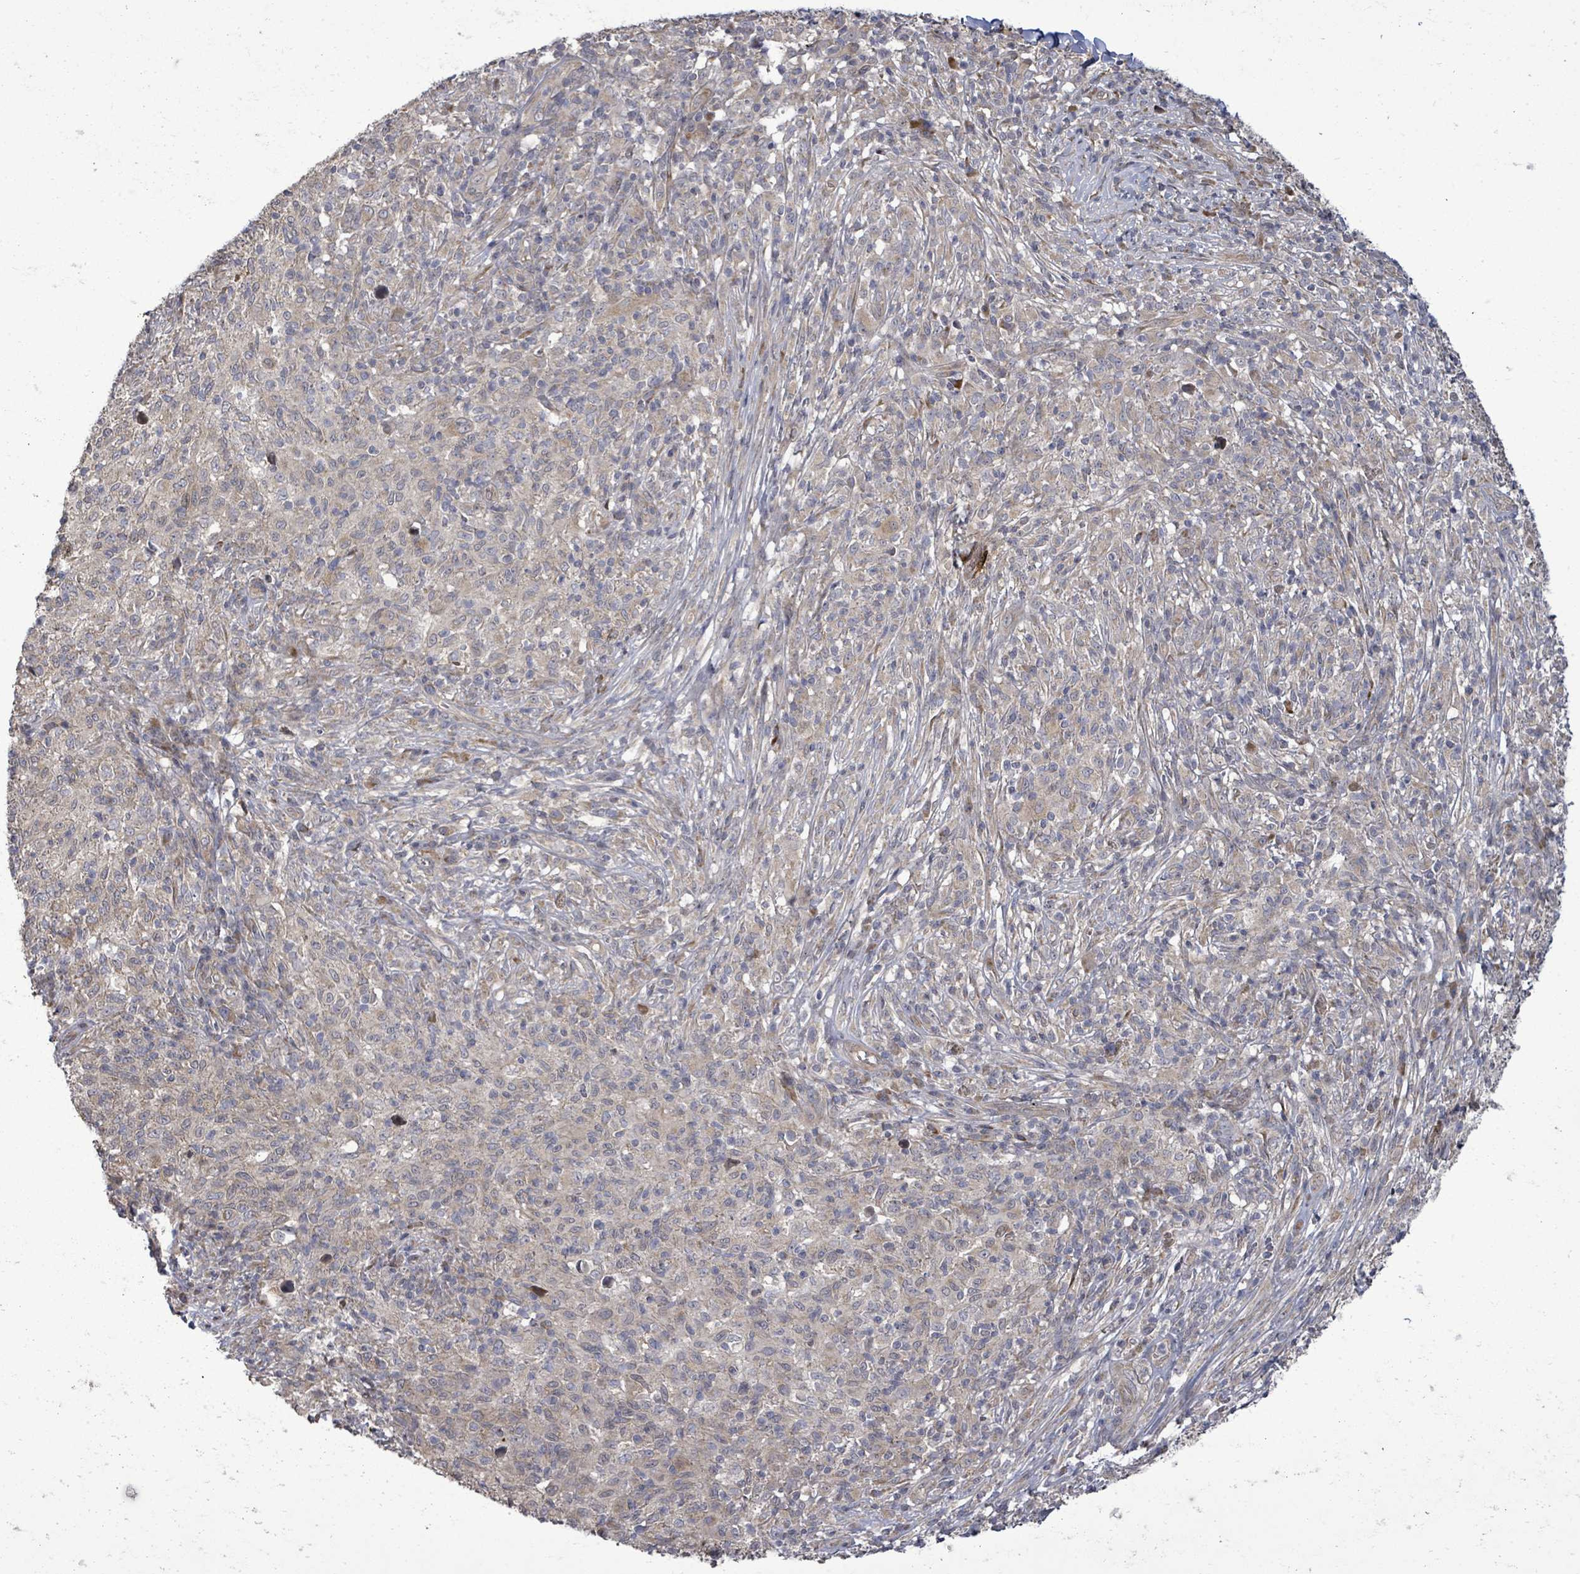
{"staining": {"intensity": "negative", "quantity": "none", "location": "none"}, "tissue": "melanoma", "cell_type": "Tumor cells", "image_type": "cancer", "snomed": [{"axis": "morphology", "description": "Malignant melanoma, NOS"}, {"axis": "topography", "description": "Skin"}], "caption": "High magnification brightfield microscopy of melanoma stained with DAB (3,3'-diaminobenzidine) (brown) and counterstained with hematoxylin (blue): tumor cells show no significant positivity.", "gene": "KRTAP27-1", "patient": {"sex": "male", "age": 66}}